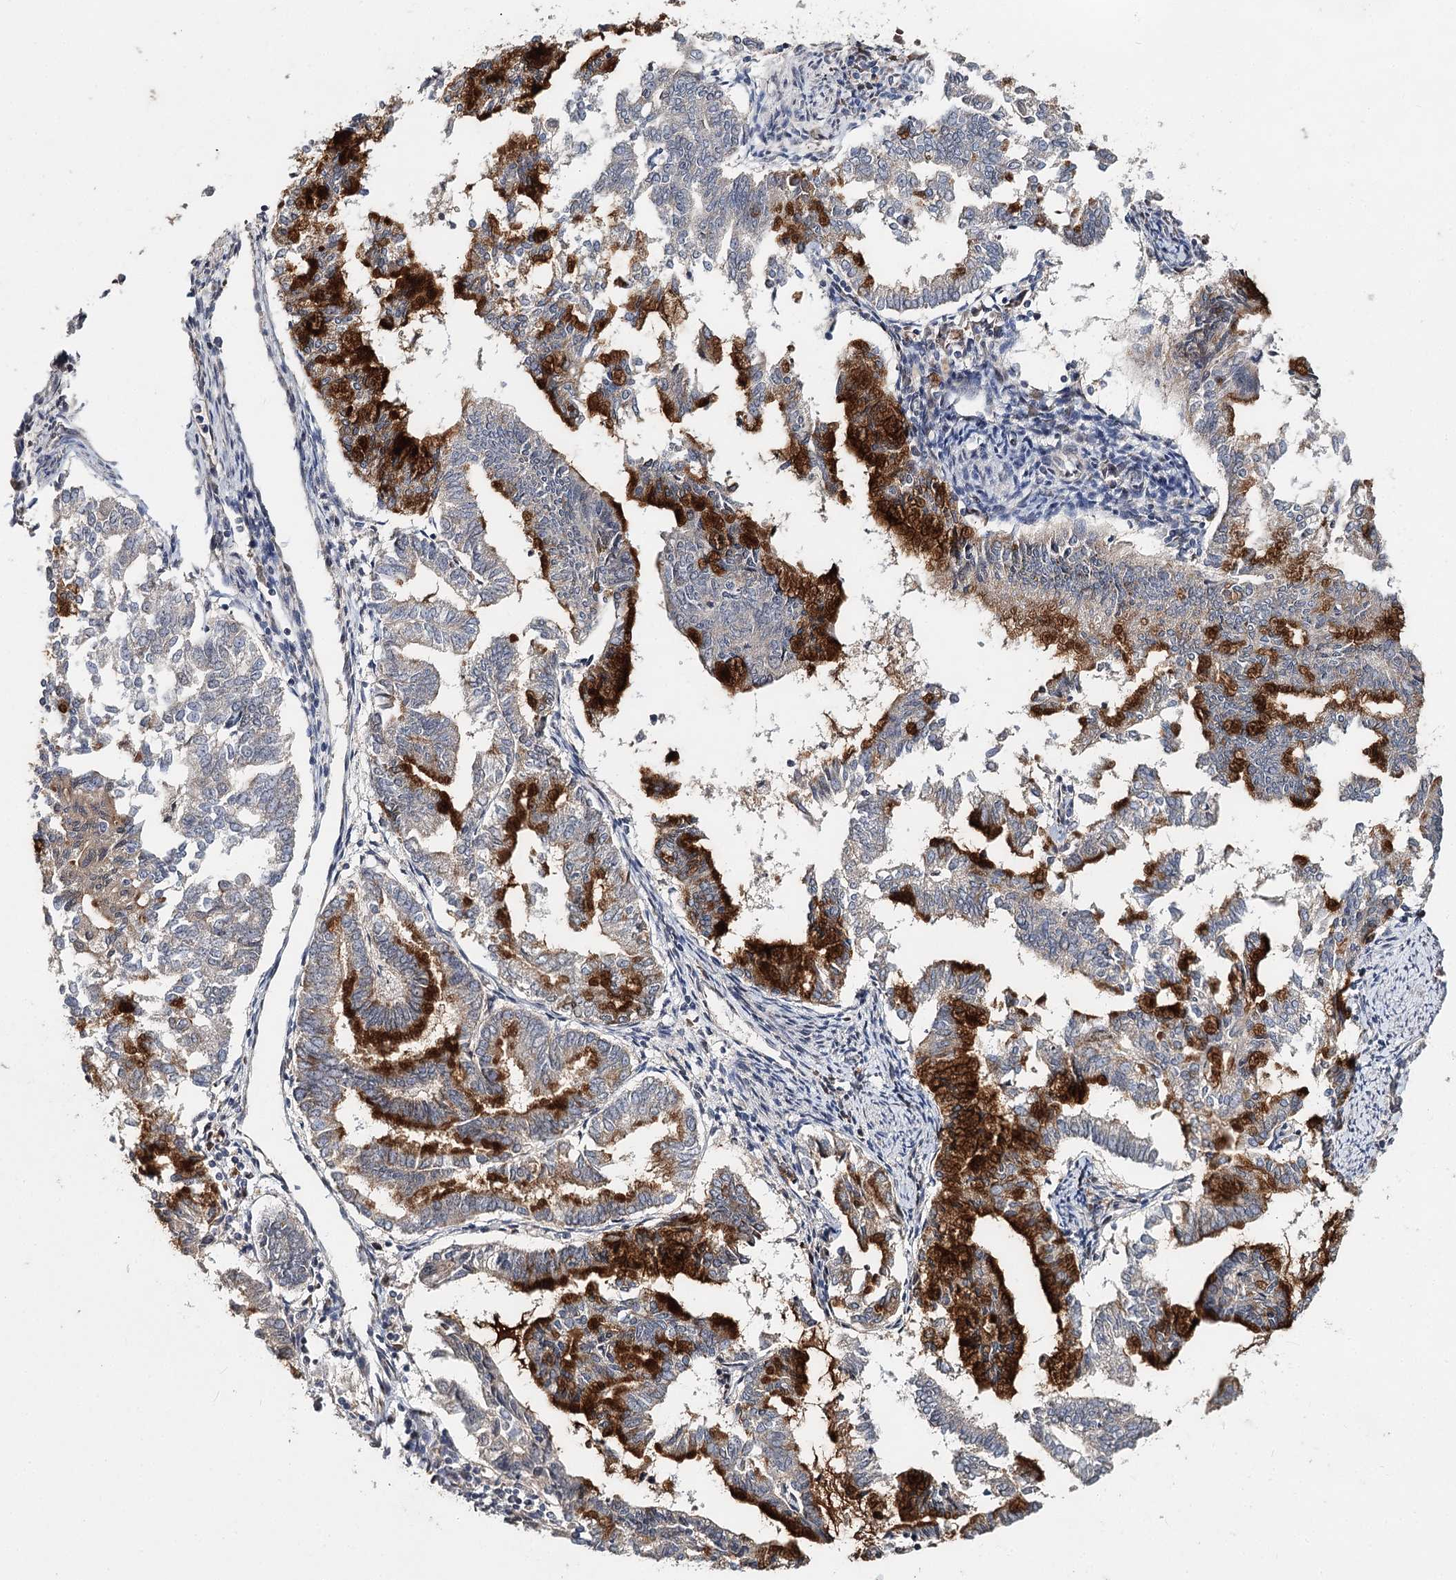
{"staining": {"intensity": "strong", "quantity": "<25%", "location": "cytoplasmic/membranous"}, "tissue": "endometrial cancer", "cell_type": "Tumor cells", "image_type": "cancer", "snomed": [{"axis": "morphology", "description": "Adenocarcinoma, NOS"}, {"axis": "topography", "description": "Endometrium"}], "caption": "The micrograph demonstrates immunohistochemical staining of endometrial adenocarcinoma. There is strong cytoplasmic/membranous positivity is identified in approximately <25% of tumor cells.", "gene": "NOPCHAP1", "patient": {"sex": "female", "age": 79}}